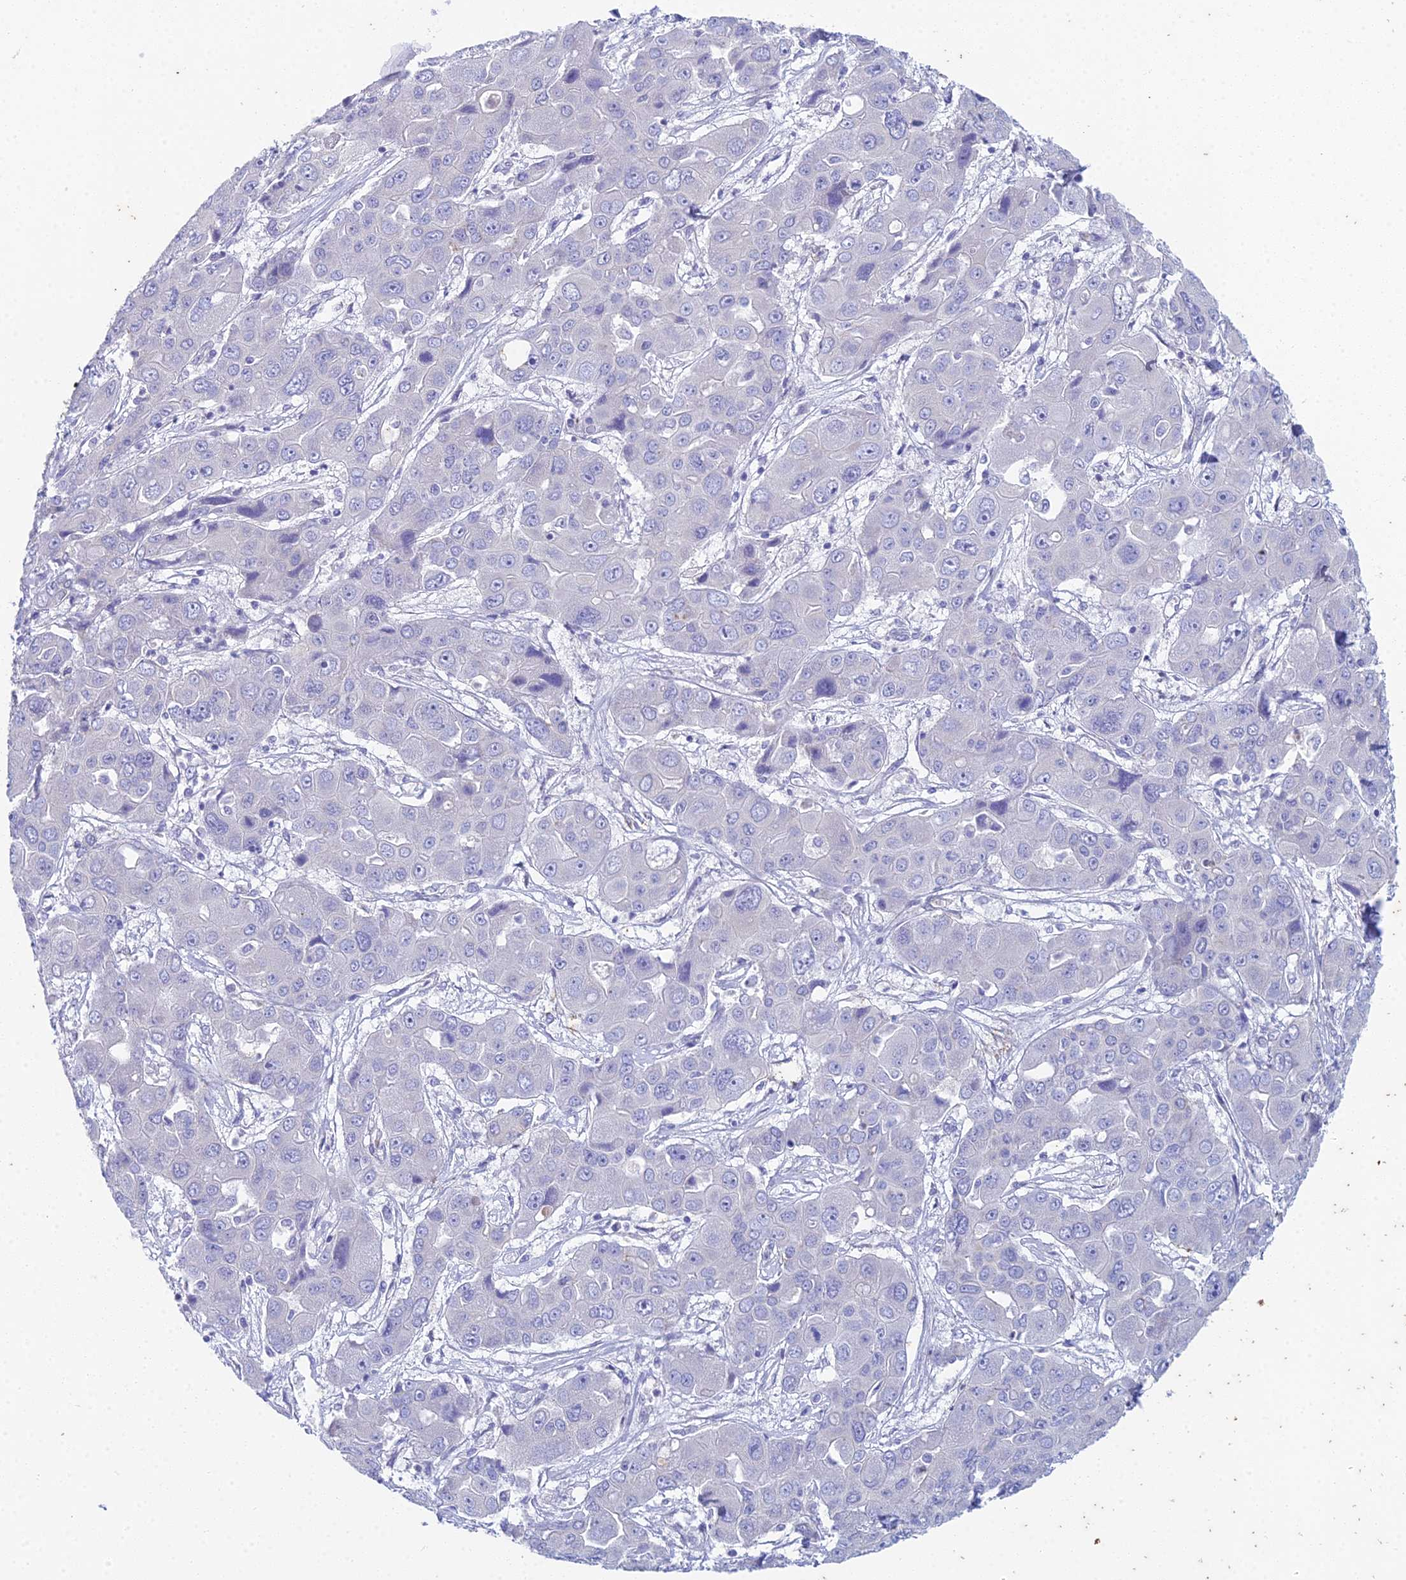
{"staining": {"intensity": "negative", "quantity": "none", "location": "none"}, "tissue": "liver cancer", "cell_type": "Tumor cells", "image_type": "cancer", "snomed": [{"axis": "morphology", "description": "Cholangiocarcinoma"}, {"axis": "topography", "description": "Liver"}], "caption": "Immunohistochemical staining of human cholangiocarcinoma (liver) shows no significant staining in tumor cells. Nuclei are stained in blue.", "gene": "EEF2KMT", "patient": {"sex": "male", "age": 67}}